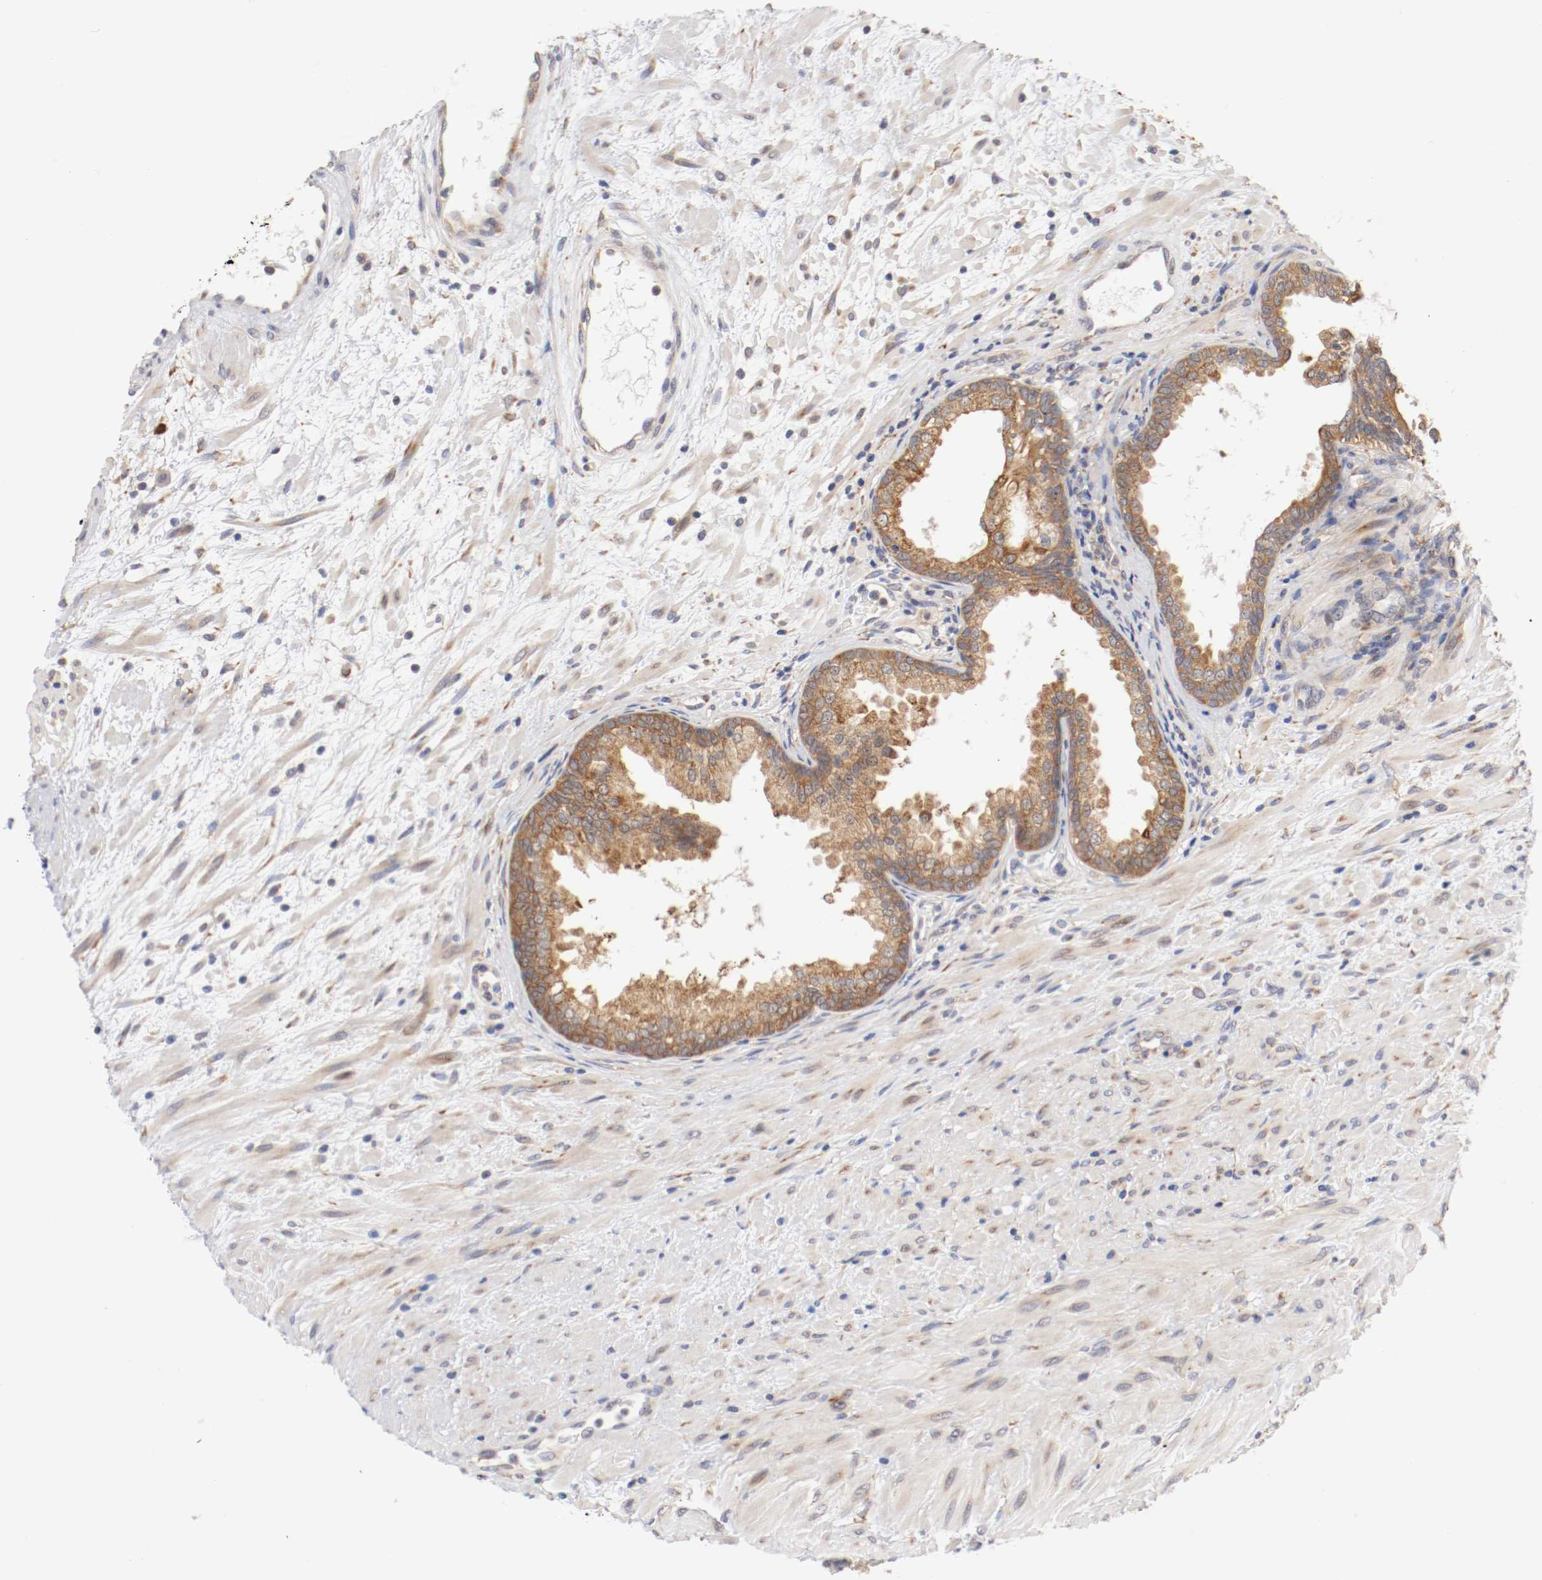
{"staining": {"intensity": "moderate", "quantity": ">75%", "location": "cytoplasmic/membranous"}, "tissue": "prostate", "cell_type": "Glandular cells", "image_type": "normal", "snomed": [{"axis": "morphology", "description": "Normal tissue, NOS"}, {"axis": "topography", "description": "Prostate"}], "caption": "An immunohistochemistry histopathology image of benign tissue is shown. Protein staining in brown highlights moderate cytoplasmic/membranous positivity in prostate within glandular cells. The protein of interest is stained brown, and the nuclei are stained in blue (DAB (3,3'-diaminobenzidine) IHC with brightfield microscopy, high magnification).", "gene": "FKBP3", "patient": {"sex": "male", "age": 76}}